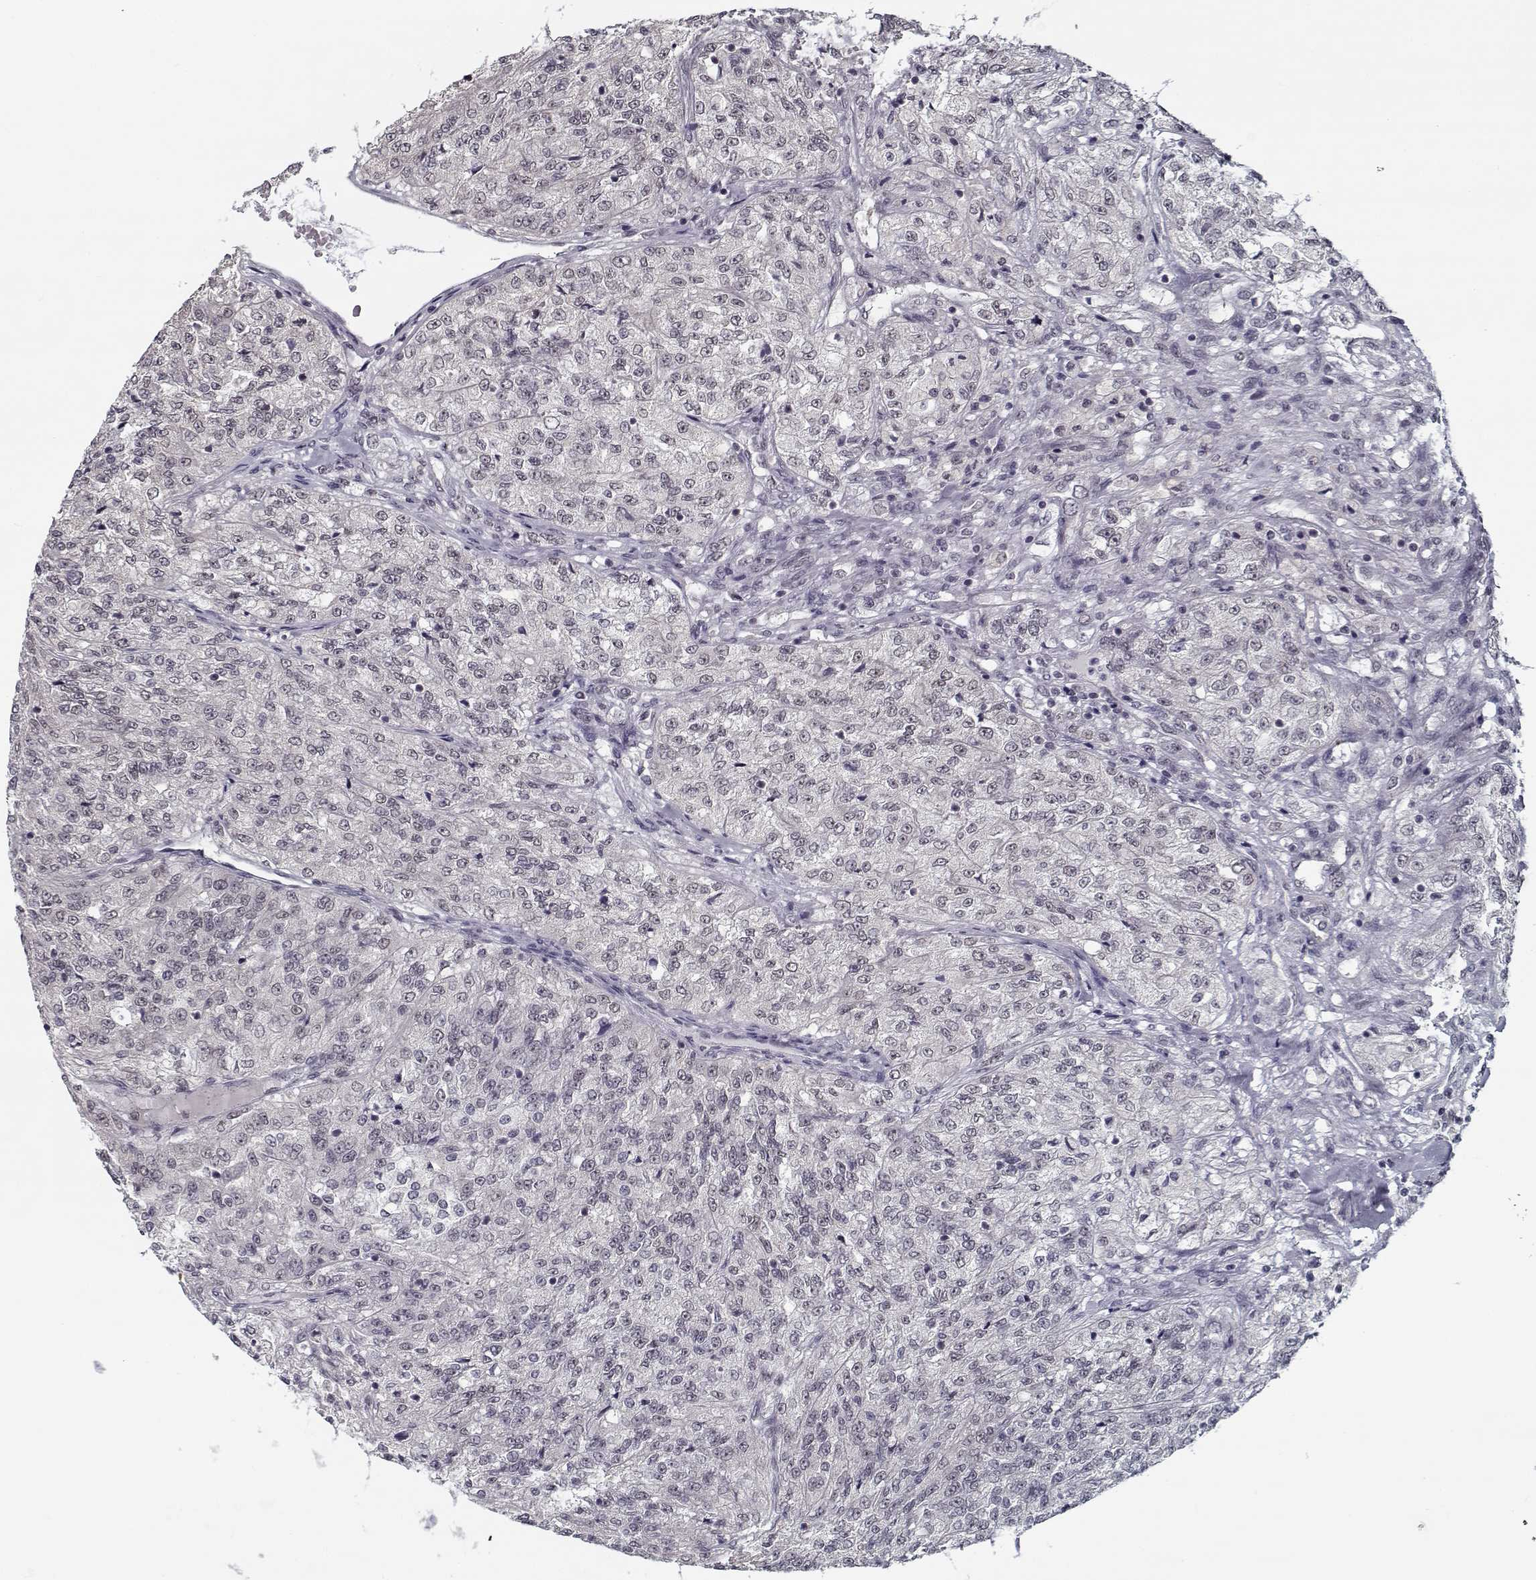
{"staining": {"intensity": "negative", "quantity": "none", "location": "none"}, "tissue": "renal cancer", "cell_type": "Tumor cells", "image_type": "cancer", "snomed": [{"axis": "morphology", "description": "Adenocarcinoma, NOS"}, {"axis": "topography", "description": "Kidney"}], "caption": "Human renal adenocarcinoma stained for a protein using immunohistochemistry (IHC) reveals no staining in tumor cells.", "gene": "TESPA1", "patient": {"sex": "female", "age": 63}}